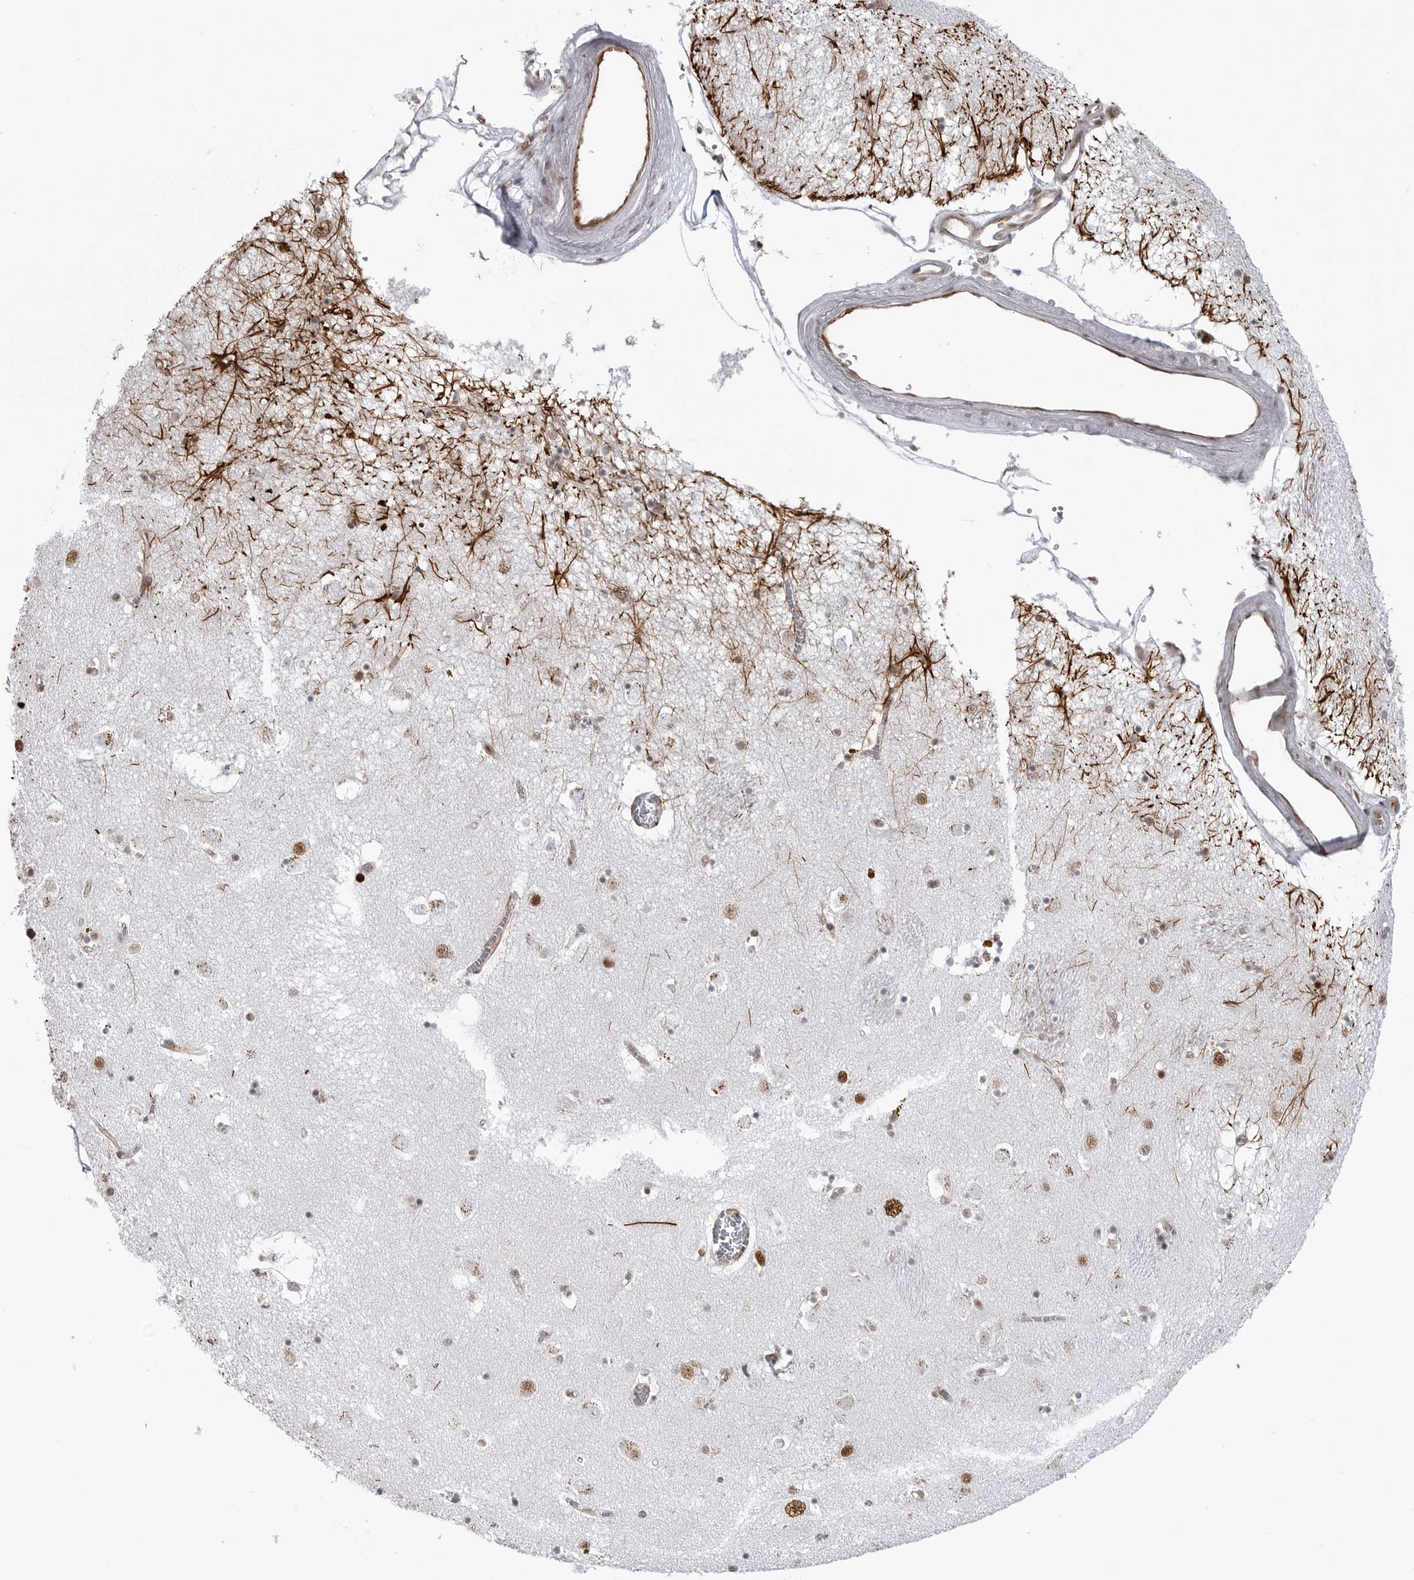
{"staining": {"intensity": "strong", "quantity": "<25%", "location": "cytoplasmic/membranous"}, "tissue": "caudate", "cell_type": "Glial cells", "image_type": "normal", "snomed": [{"axis": "morphology", "description": "Normal tissue, NOS"}, {"axis": "topography", "description": "Lateral ventricle wall"}], "caption": "Immunohistochemistry (IHC) (DAB) staining of normal caudate demonstrates strong cytoplasmic/membranous protein positivity in about <25% of glial cells.", "gene": "RNF26", "patient": {"sex": "male", "age": 70}}